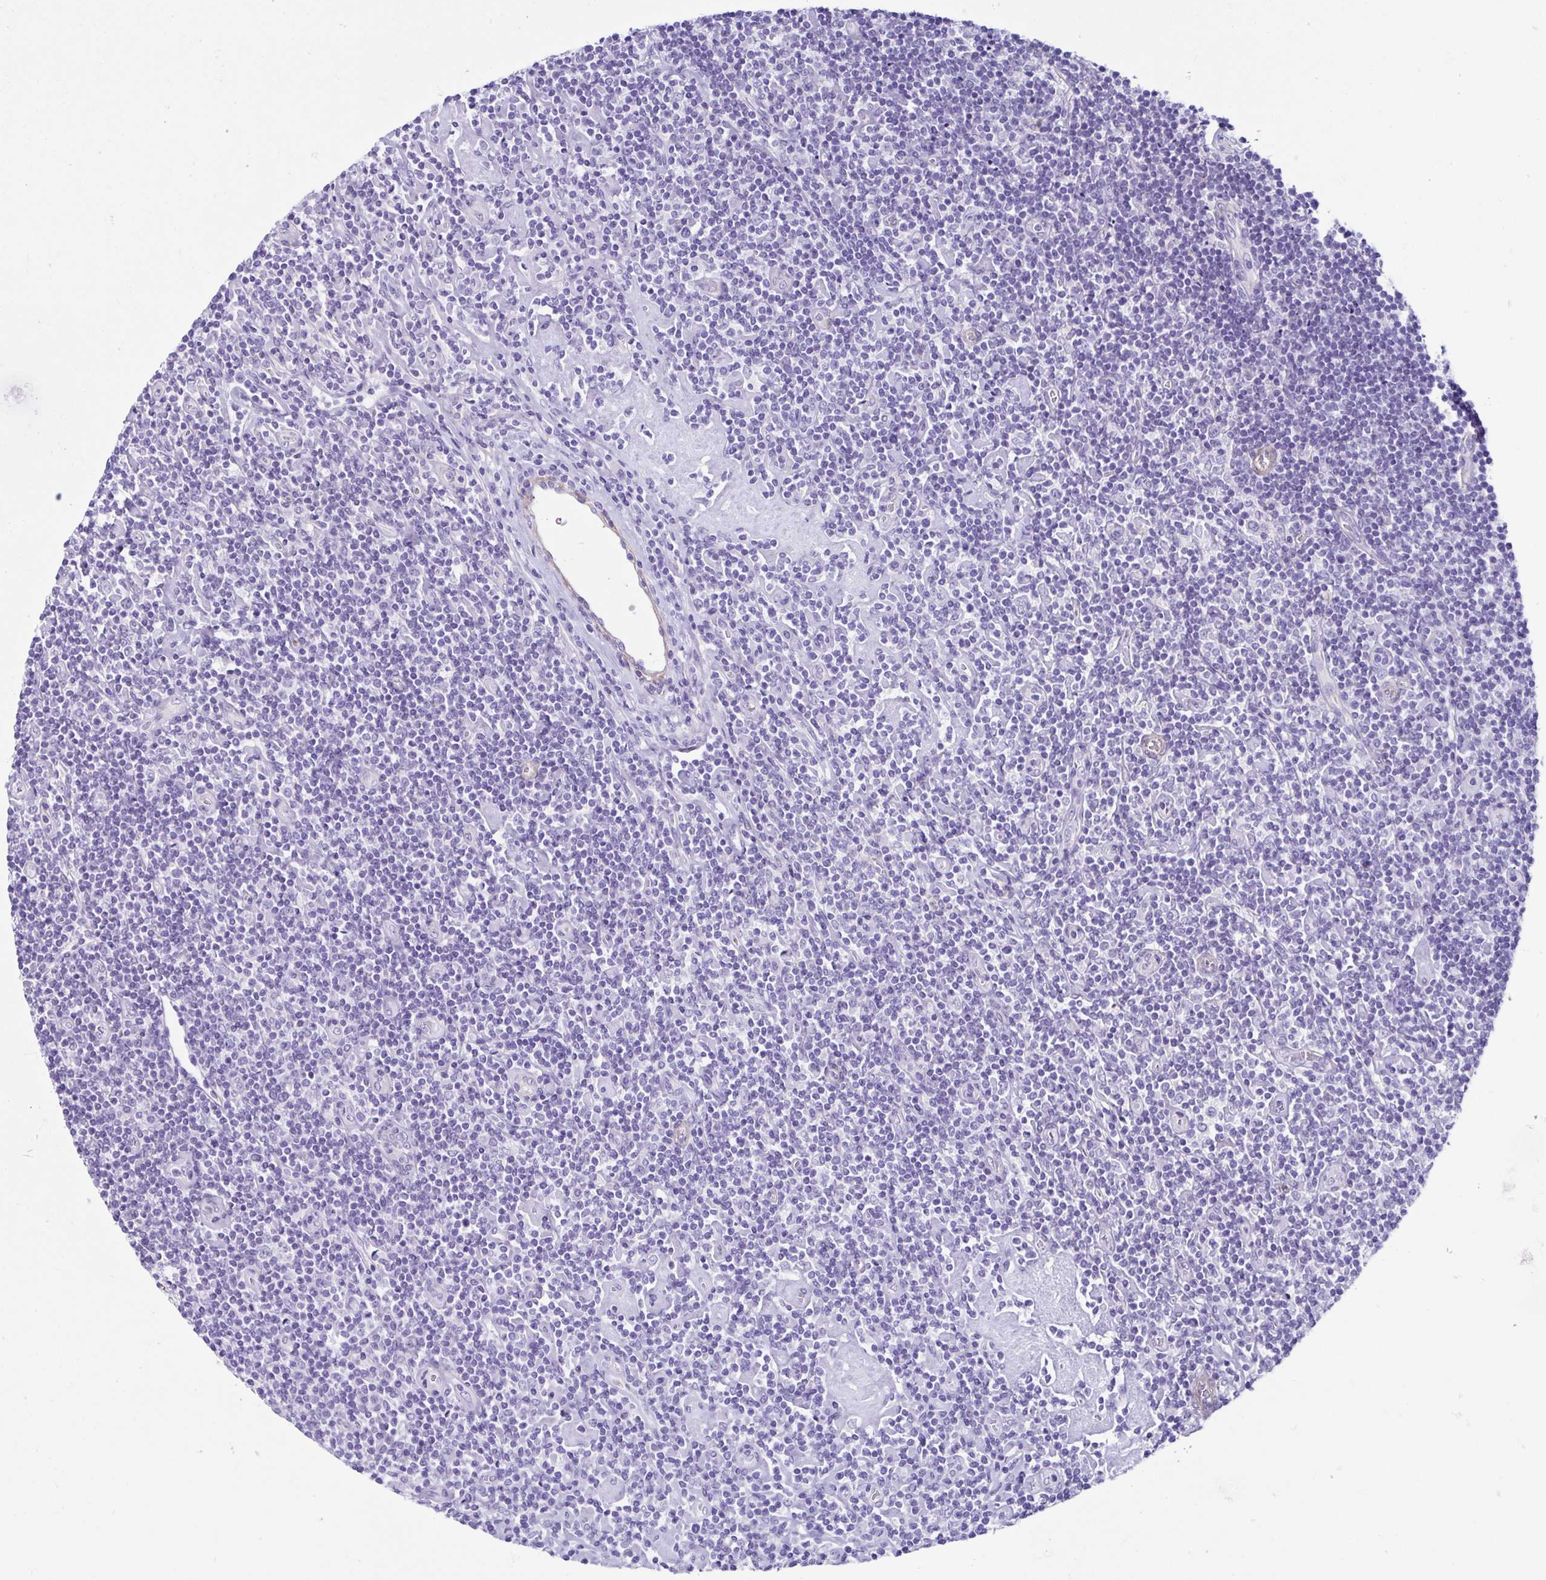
{"staining": {"intensity": "negative", "quantity": "none", "location": "none"}, "tissue": "lymphoma", "cell_type": "Tumor cells", "image_type": "cancer", "snomed": [{"axis": "morphology", "description": "Hodgkin's disease, NOS"}, {"axis": "topography", "description": "Lymph node"}], "caption": "This is an immunohistochemistry (IHC) photomicrograph of Hodgkin's disease. There is no positivity in tumor cells.", "gene": "CYP11B1", "patient": {"sex": "male", "age": 40}}